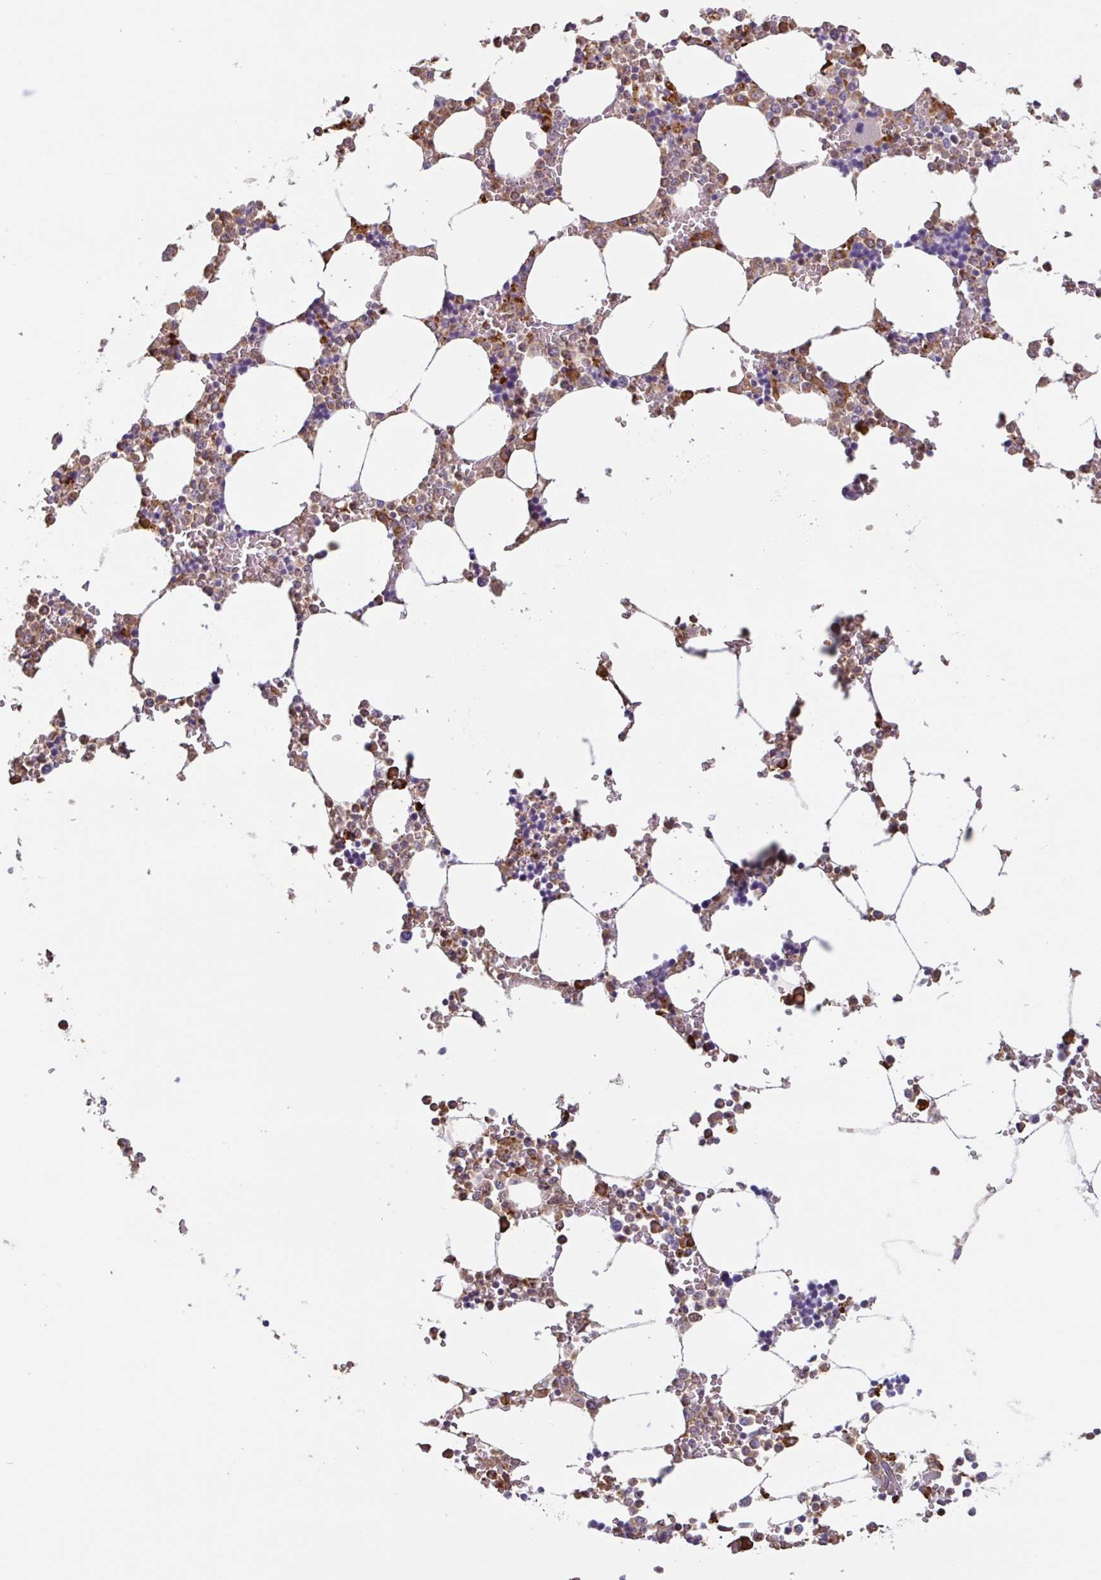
{"staining": {"intensity": "strong", "quantity": "<25%", "location": "cytoplasmic/membranous"}, "tissue": "bone marrow", "cell_type": "Hematopoietic cells", "image_type": "normal", "snomed": [{"axis": "morphology", "description": "Normal tissue, NOS"}, {"axis": "topography", "description": "Bone marrow"}], "caption": "Protein expression by immunohistochemistry shows strong cytoplasmic/membranous staining in approximately <25% of hematopoietic cells in normal bone marrow.", "gene": "TAF1D", "patient": {"sex": "male", "age": 64}}